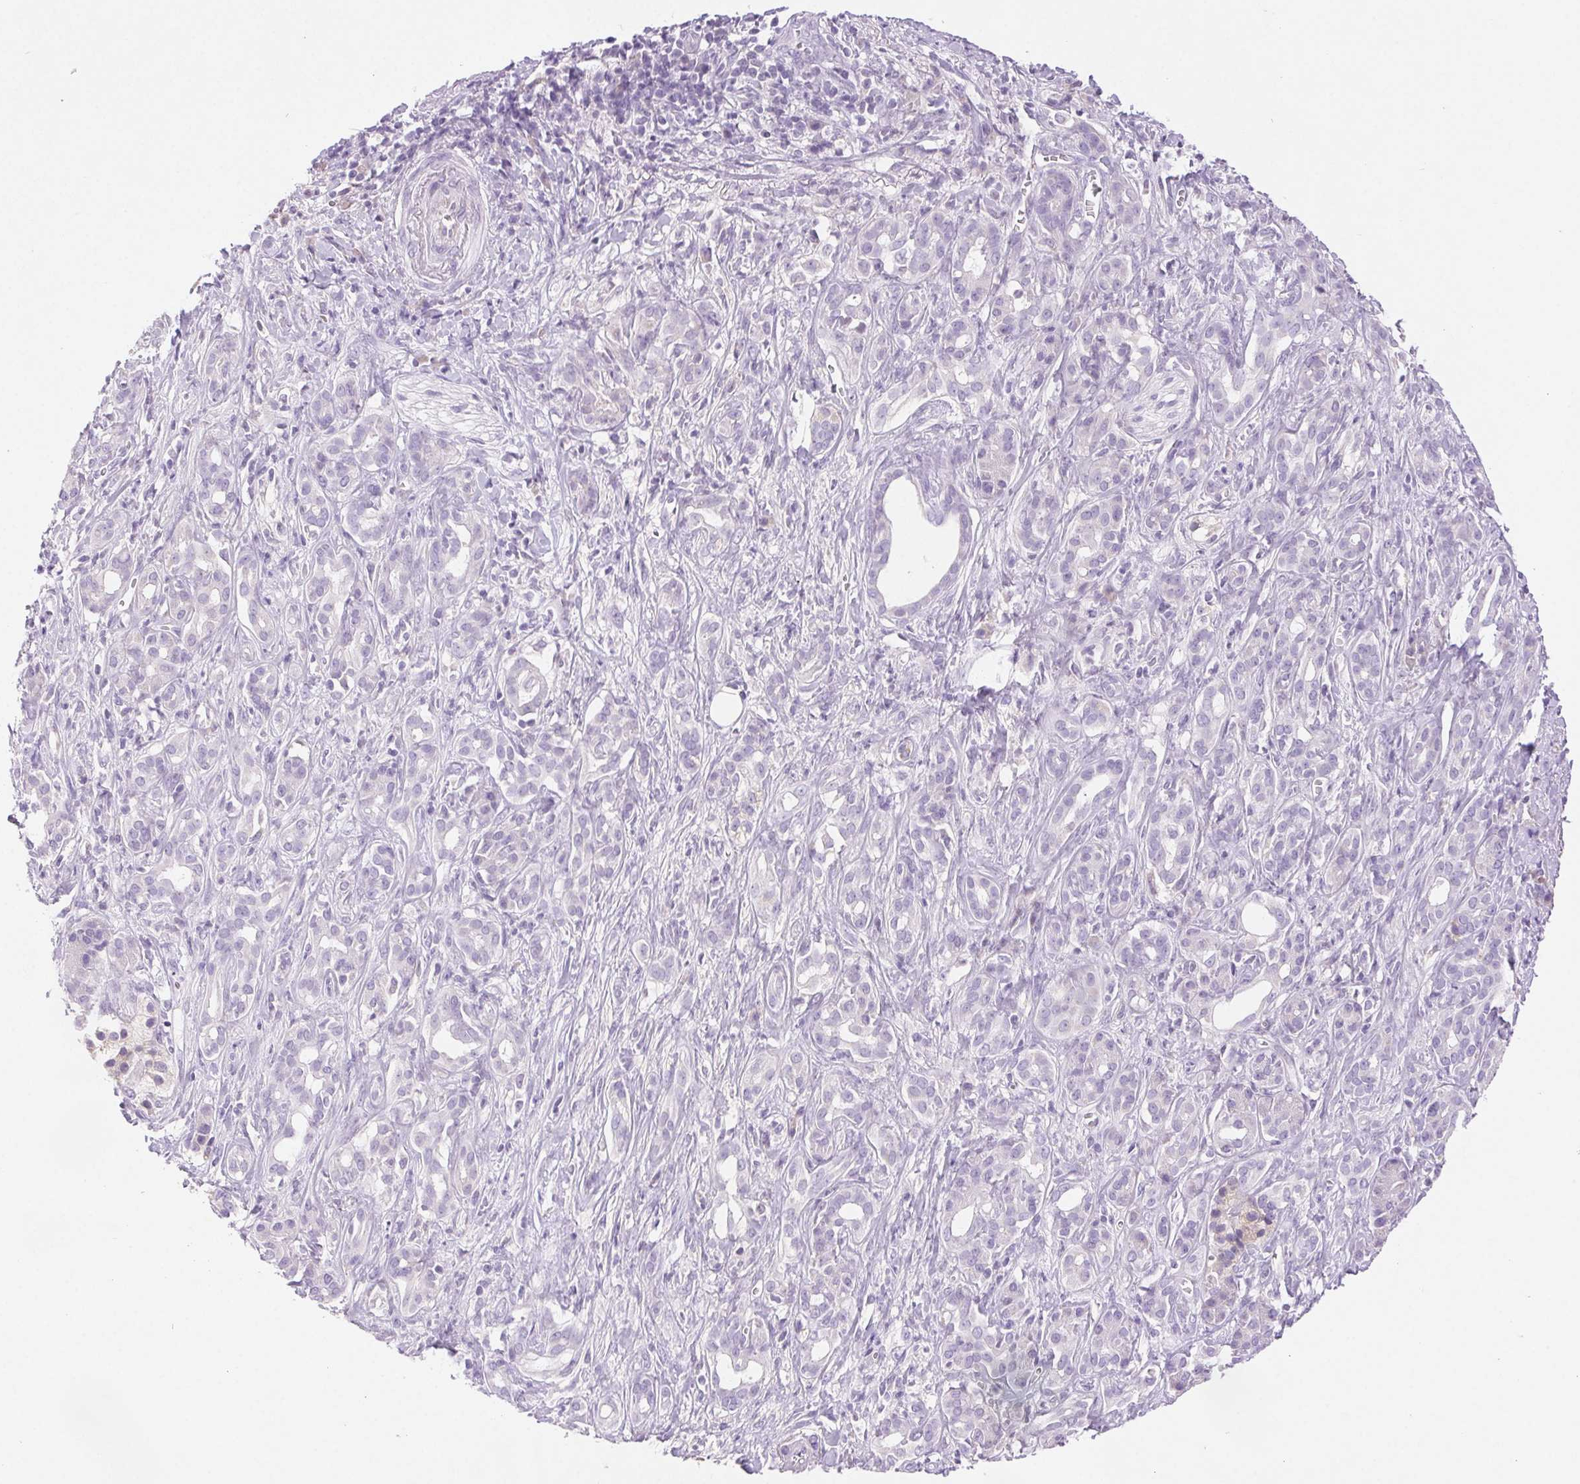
{"staining": {"intensity": "negative", "quantity": "none", "location": "none"}, "tissue": "pancreatic cancer", "cell_type": "Tumor cells", "image_type": "cancer", "snomed": [{"axis": "morphology", "description": "Adenocarcinoma, NOS"}, {"axis": "topography", "description": "Pancreas"}], "caption": "A micrograph of pancreatic cancer stained for a protein shows no brown staining in tumor cells.", "gene": "ARHGAP11B", "patient": {"sex": "male", "age": 61}}